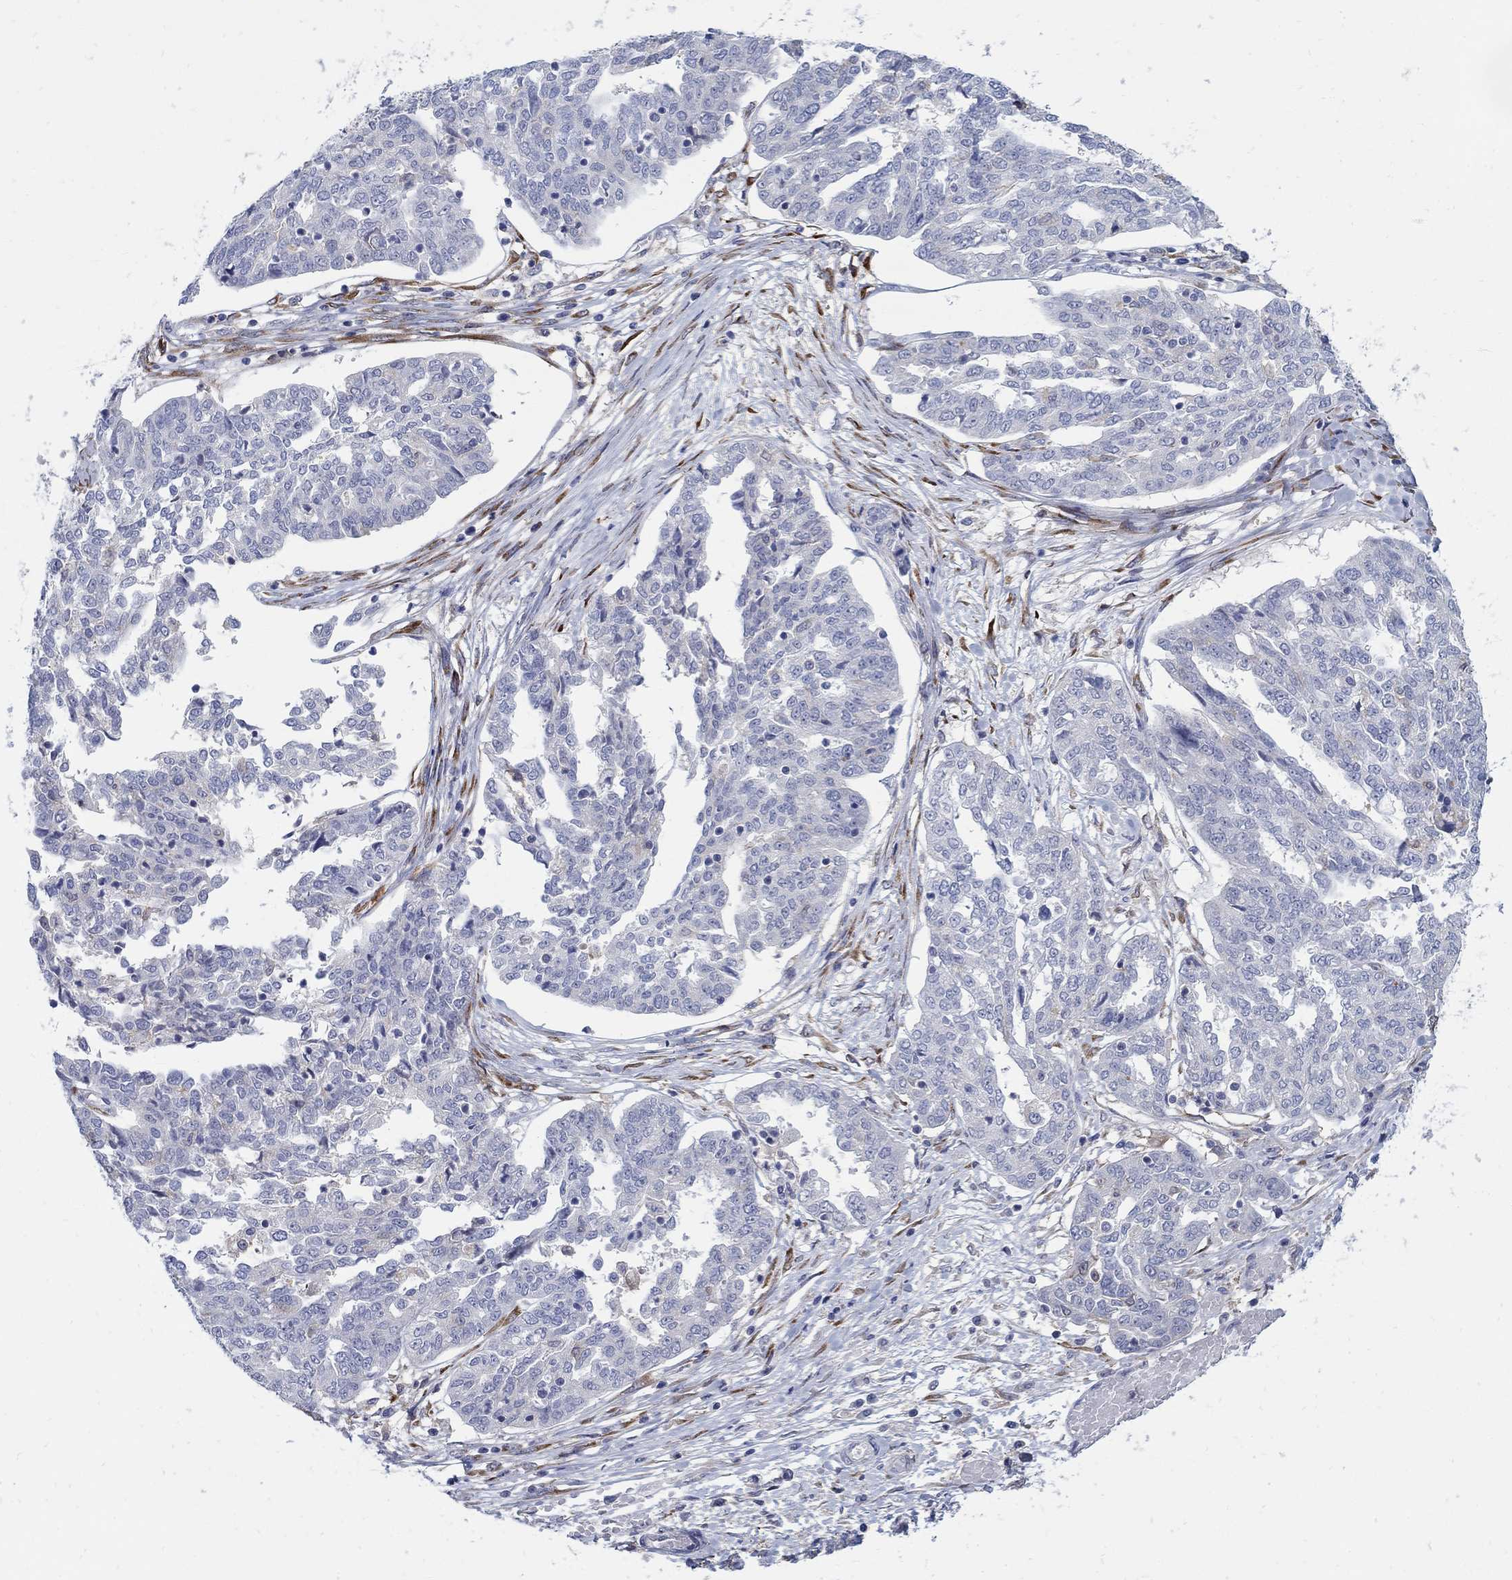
{"staining": {"intensity": "negative", "quantity": "none", "location": "none"}, "tissue": "ovarian cancer", "cell_type": "Tumor cells", "image_type": "cancer", "snomed": [{"axis": "morphology", "description": "Cystadenocarcinoma, serous, NOS"}, {"axis": "topography", "description": "Ovary"}], "caption": "Ovarian cancer stained for a protein using immunohistochemistry reveals no positivity tumor cells.", "gene": "REEP2", "patient": {"sex": "female", "age": 67}}